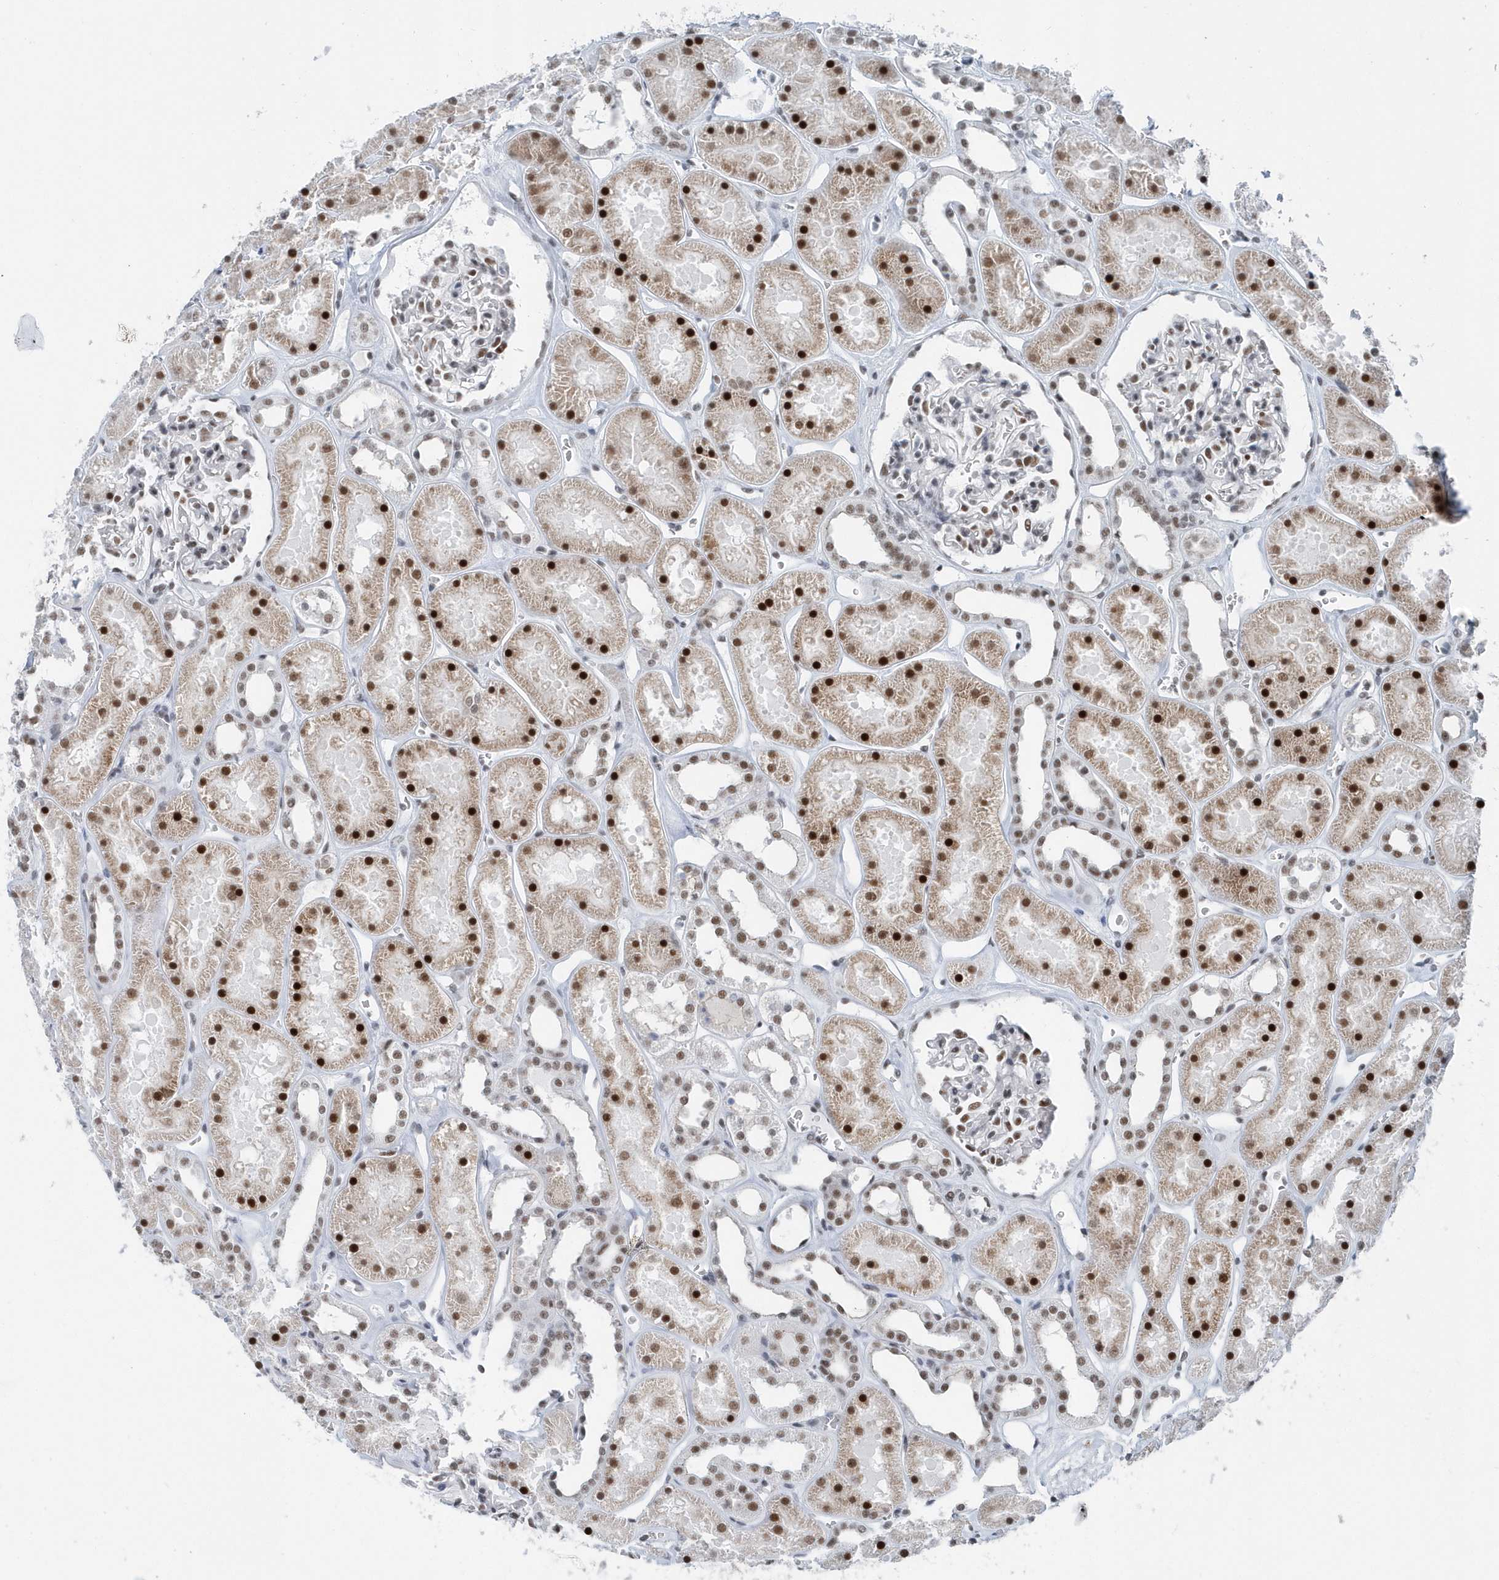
{"staining": {"intensity": "moderate", "quantity": "25%-75%", "location": "nuclear"}, "tissue": "kidney", "cell_type": "Cells in glomeruli", "image_type": "normal", "snomed": [{"axis": "morphology", "description": "Normal tissue, NOS"}, {"axis": "topography", "description": "Kidney"}], "caption": "This image exhibits immunohistochemistry staining of benign kidney, with medium moderate nuclear staining in approximately 25%-75% of cells in glomeruli.", "gene": "FIP1L1", "patient": {"sex": "female", "age": 41}}